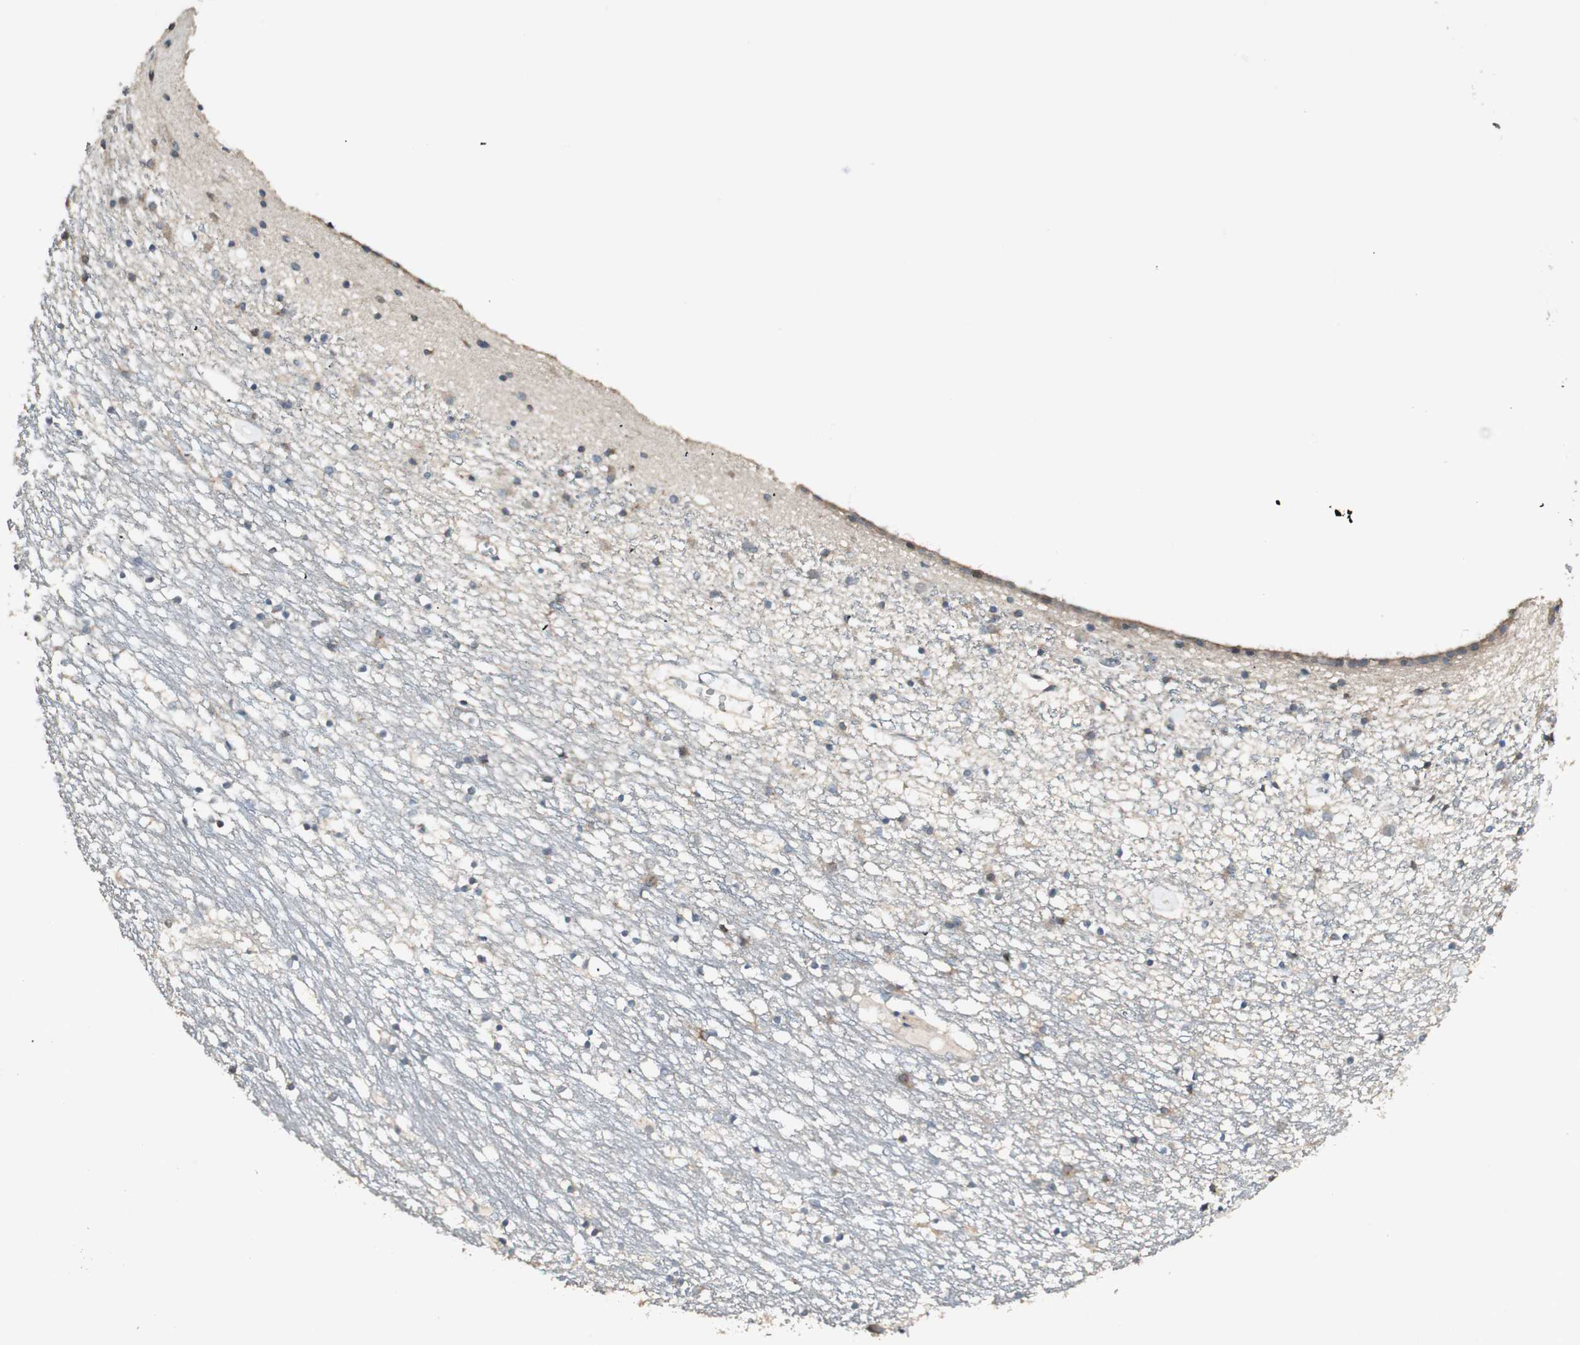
{"staining": {"intensity": "moderate", "quantity": "25%-75%", "location": "cytoplasmic/membranous"}, "tissue": "caudate", "cell_type": "Glial cells", "image_type": "normal", "snomed": [{"axis": "morphology", "description": "Normal tissue, NOS"}, {"axis": "topography", "description": "Lateral ventricle wall"}], "caption": "Immunohistochemical staining of normal human caudate reveals moderate cytoplasmic/membranous protein staining in approximately 25%-75% of glial cells. (Stains: DAB (3,3'-diaminobenzidine) in brown, nuclei in blue, Microscopy: brightfield microscopy at high magnification).", "gene": "RARRES1", "patient": {"sex": "male", "age": 45}}